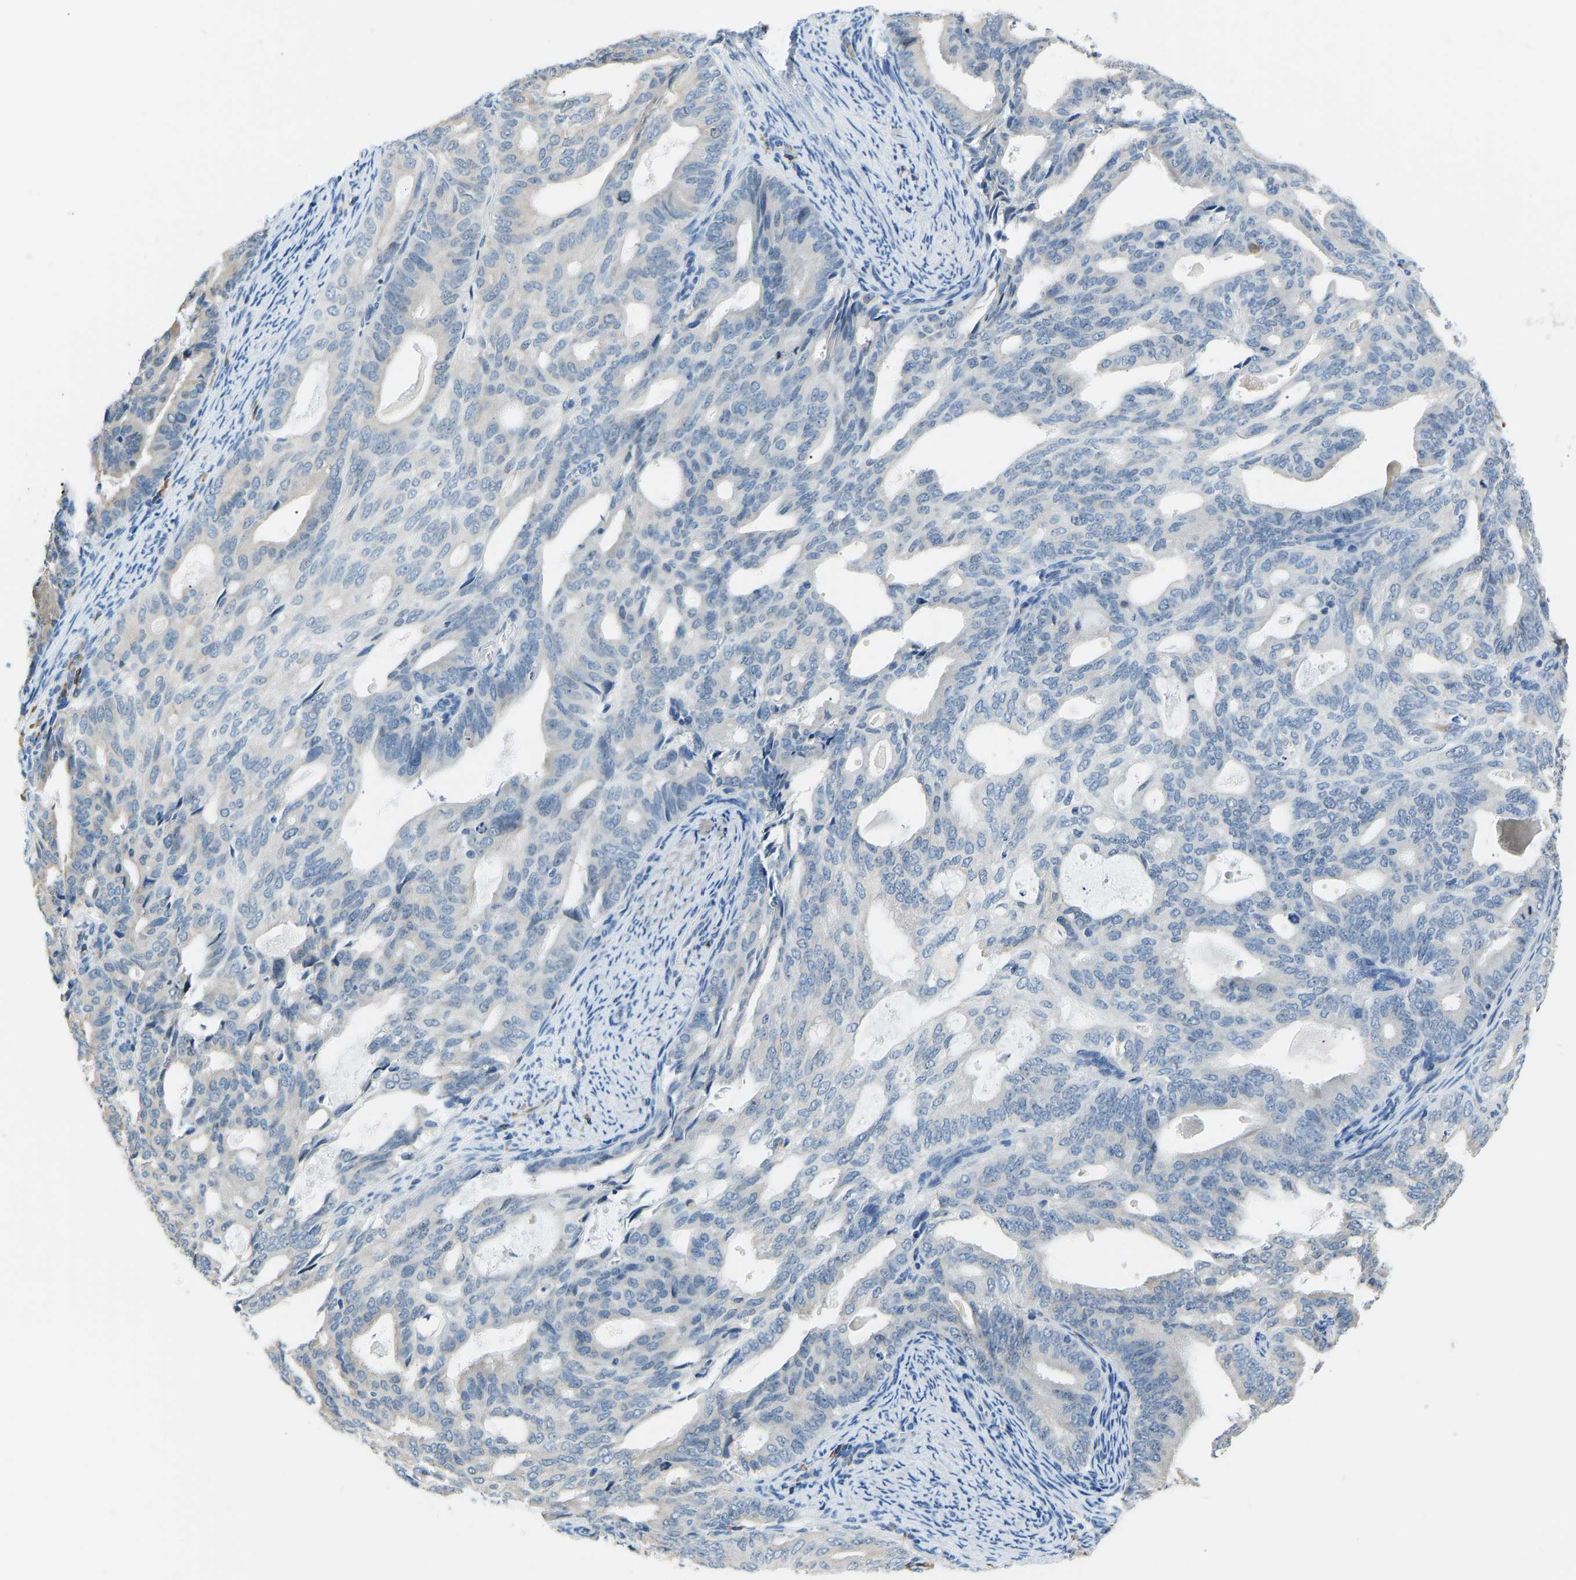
{"staining": {"intensity": "negative", "quantity": "none", "location": "none"}, "tissue": "endometrial cancer", "cell_type": "Tumor cells", "image_type": "cancer", "snomed": [{"axis": "morphology", "description": "Adenocarcinoma, NOS"}, {"axis": "topography", "description": "Endometrium"}], "caption": "Immunohistochemistry (IHC) of endometrial cancer (adenocarcinoma) demonstrates no expression in tumor cells.", "gene": "VRK1", "patient": {"sex": "female", "age": 58}}